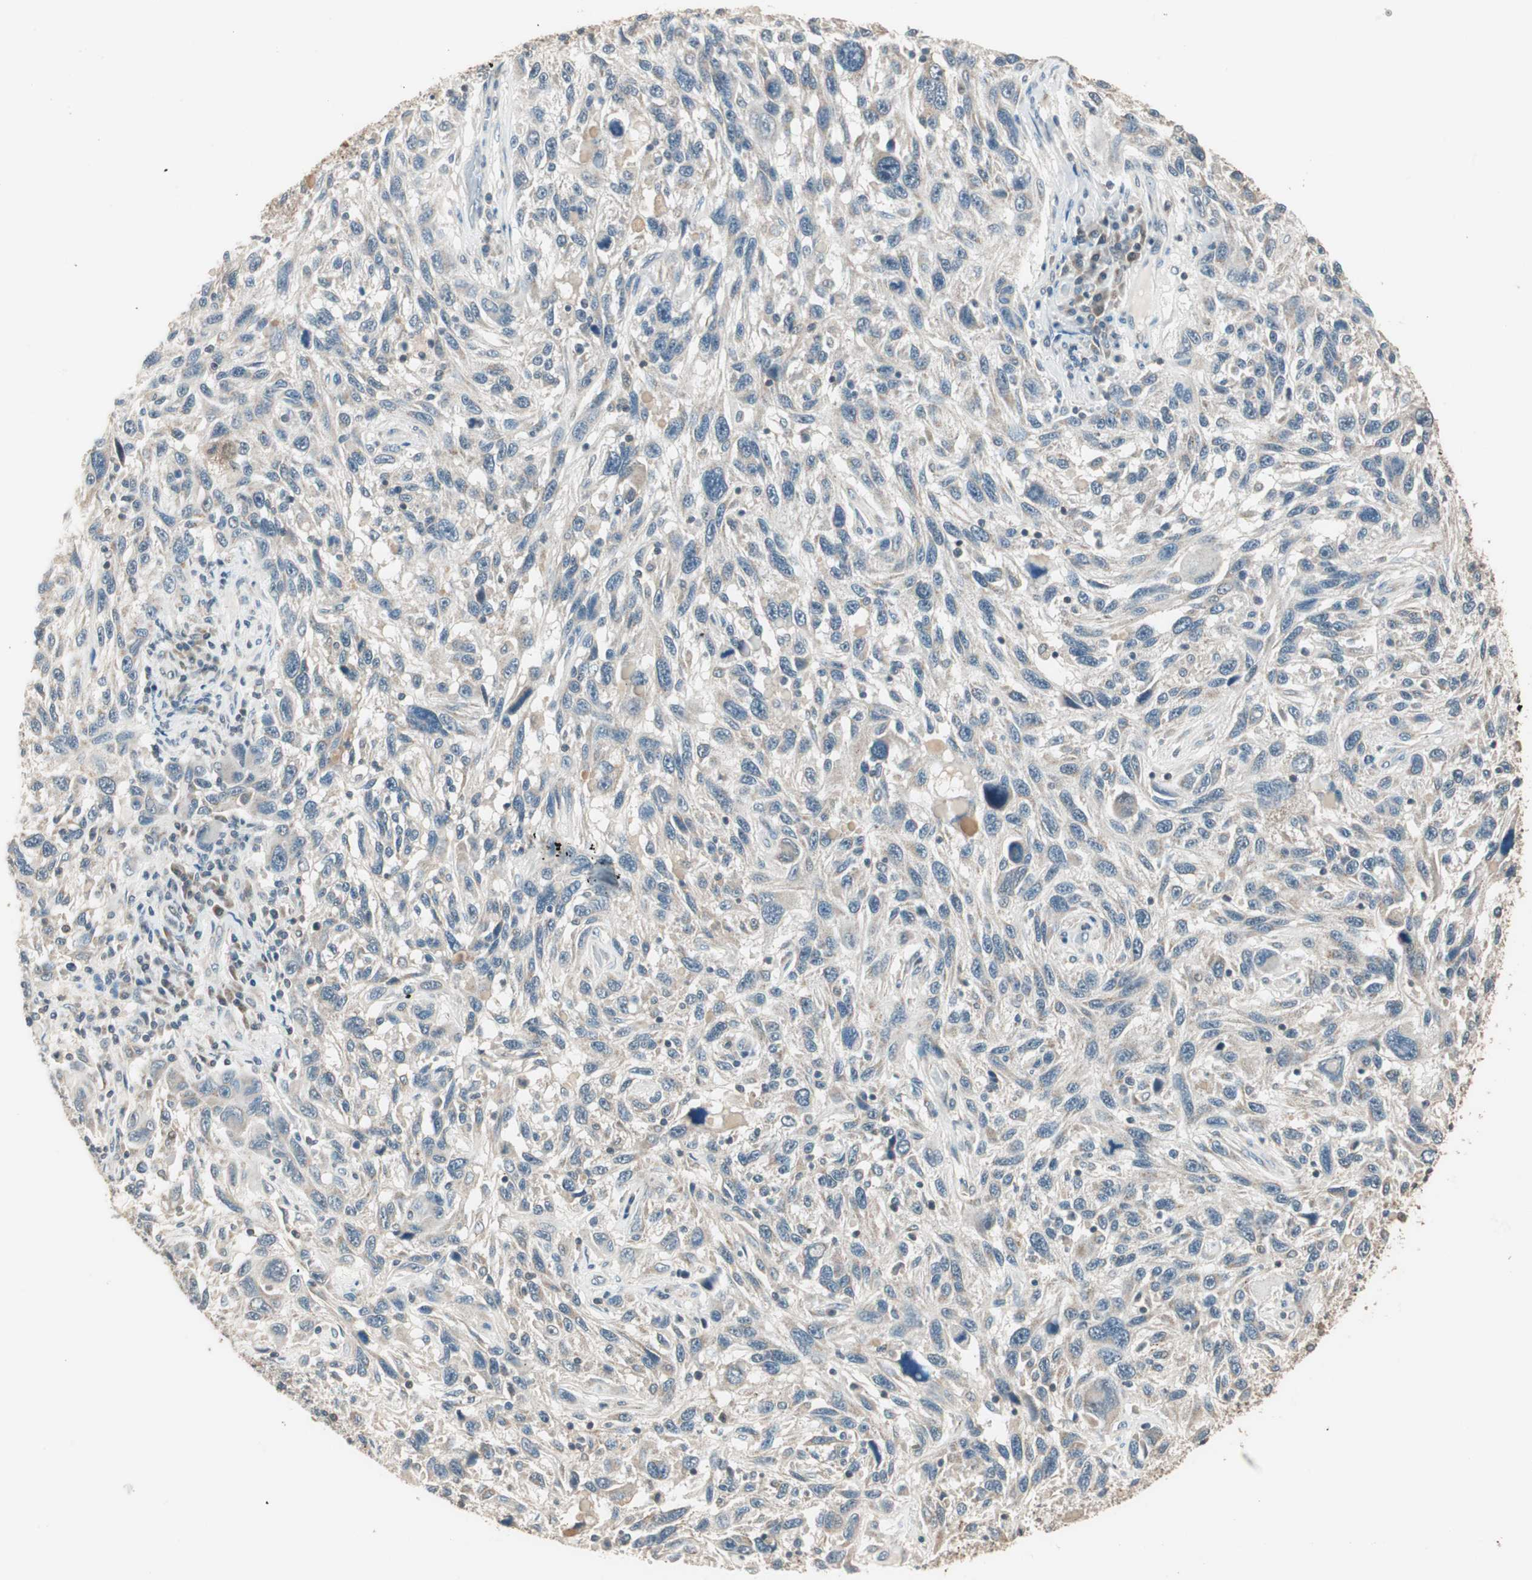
{"staining": {"intensity": "negative", "quantity": "none", "location": "none"}, "tissue": "melanoma", "cell_type": "Tumor cells", "image_type": "cancer", "snomed": [{"axis": "morphology", "description": "Malignant melanoma, NOS"}, {"axis": "topography", "description": "Skin"}], "caption": "This is an IHC photomicrograph of human malignant melanoma. There is no positivity in tumor cells.", "gene": "TRIM21", "patient": {"sex": "male", "age": 53}}